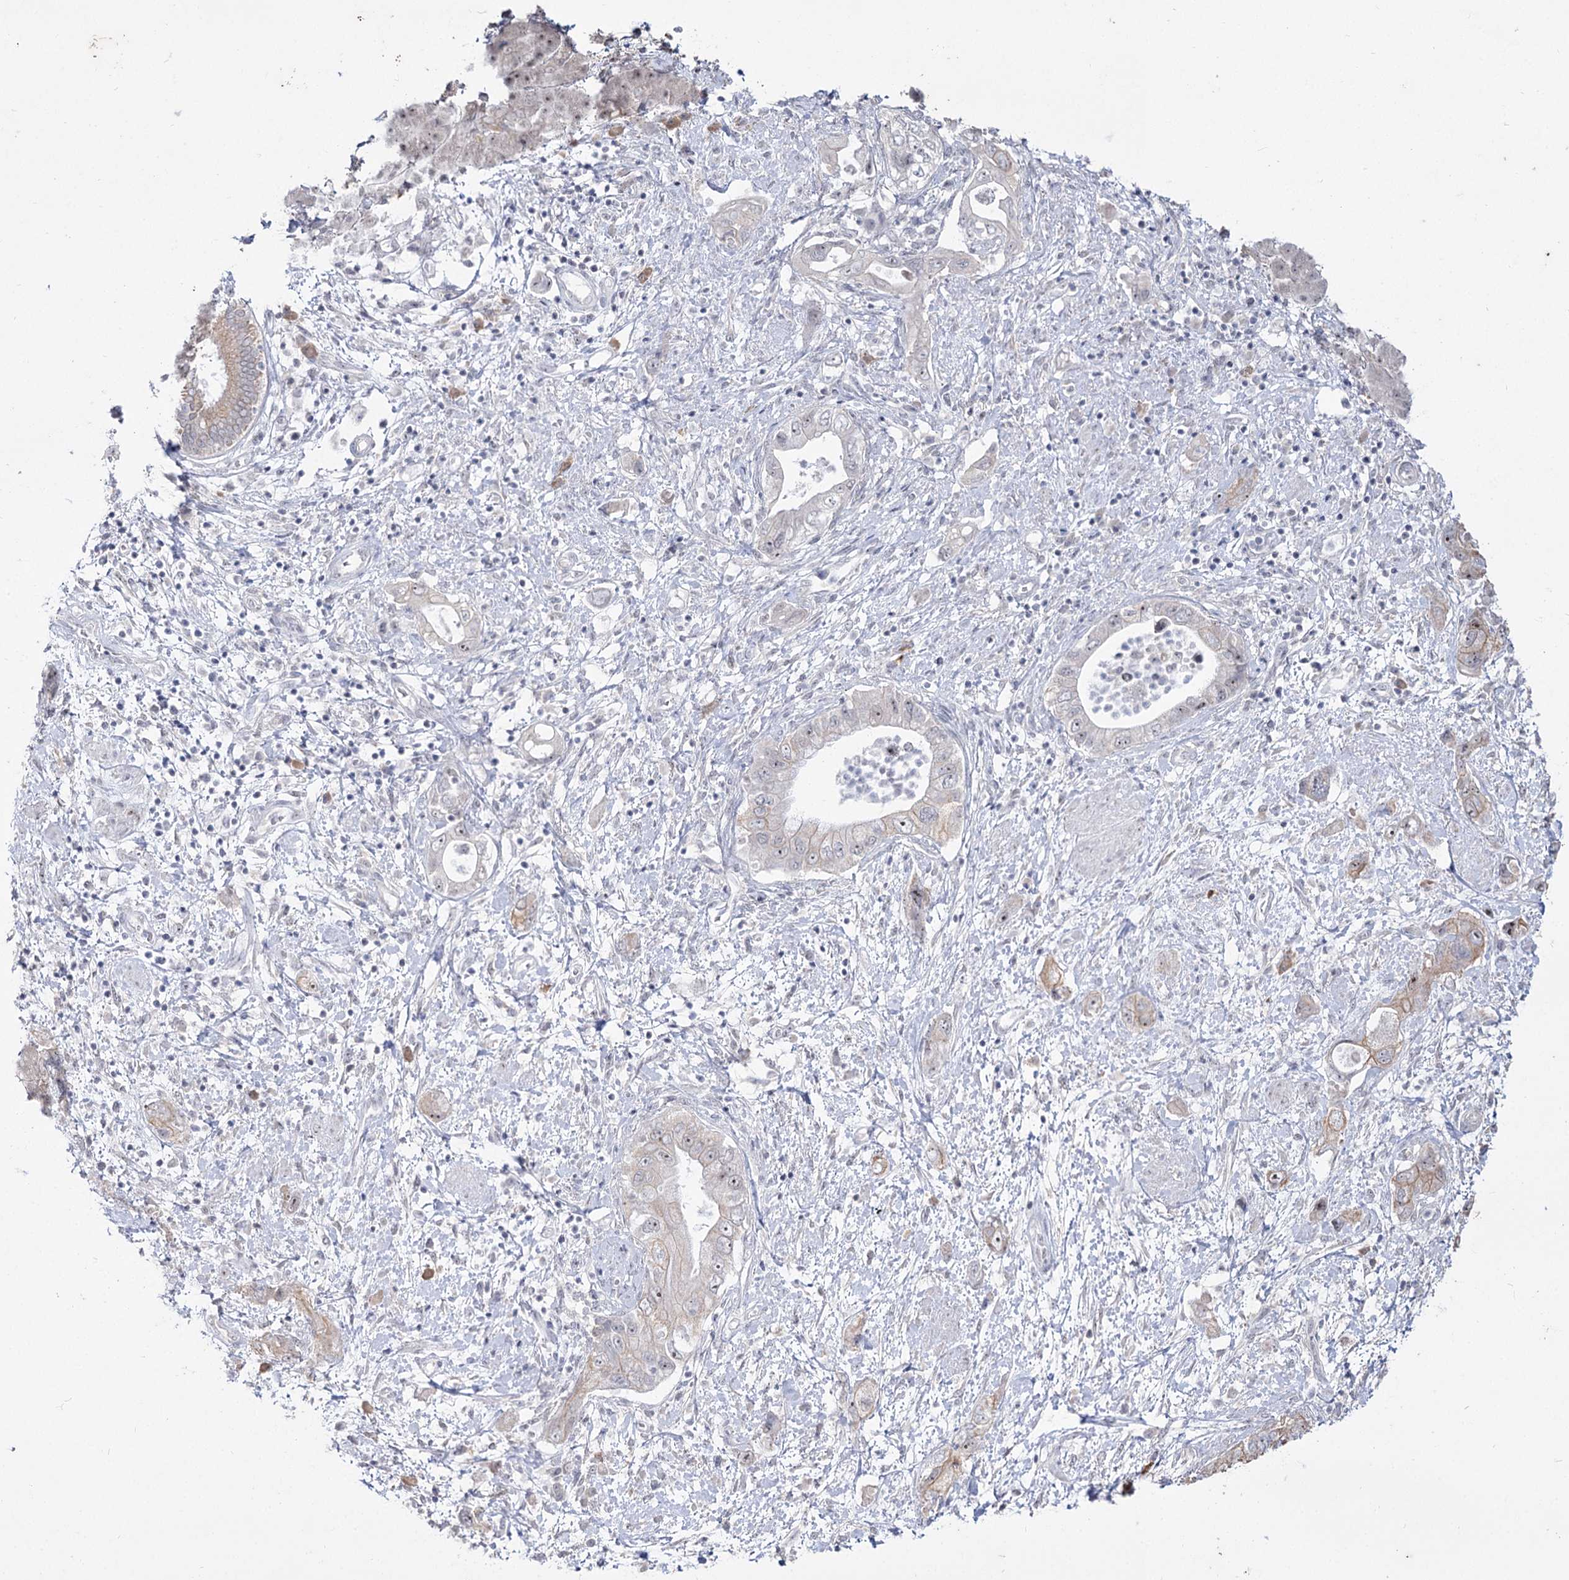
{"staining": {"intensity": "weak", "quantity": "<25%", "location": "cytoplasmic/membranous"}, "tissue": "pancreatic cancer", "cell_type": "Tumor cells", "image_type": "cancer", "snomed": [{"axis": "morphology", "description": "Adenocarcinoma, NOS"}, {"axis": "topography", "description": "Pancreas"}], "caption": "The image demonstrates no significant staining in tumor cells of pancreatic cancer.", "gene": "DDX50", "patient": {"sex": "female", "age": 73}}